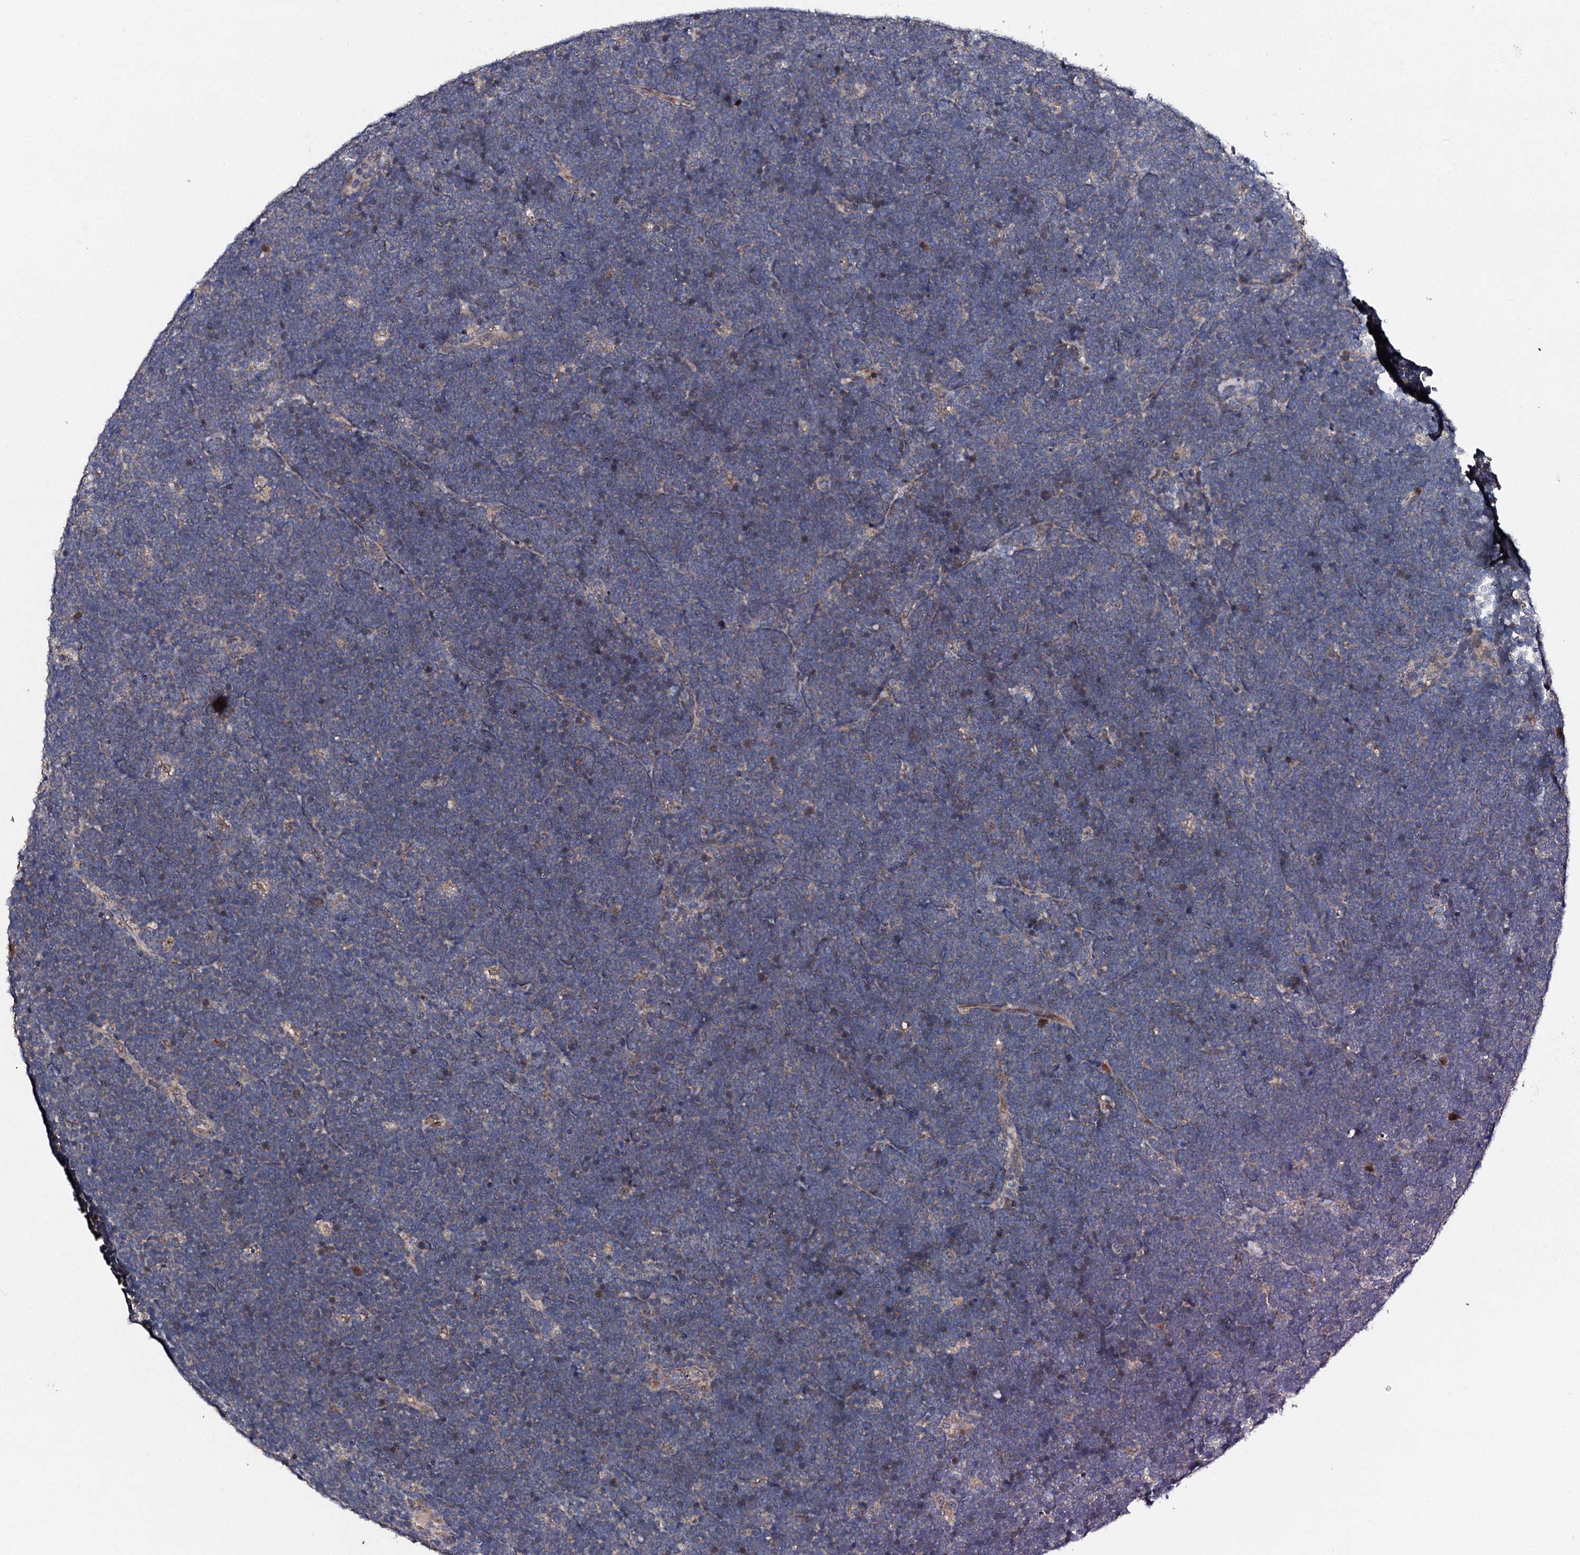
{"staining": {"intensity": "negative", "quantity": "none", "location": "none"}, "tissue": "lymphoma", "cell_type": "Tumor cells", "image_type": "cancer", "snomed": [{"axis": "morphology", "description": "Malignant lymphoma, non-Hodgkin's type, High grade"}, {"axis": "topography", "description": "Lymph node"}], "caption": "Photomicrograph shows no significant protein expression in tumor cells of lymphoma.", "gene": "IP6K1", "patient": {"sex": "male", "age": 13}}